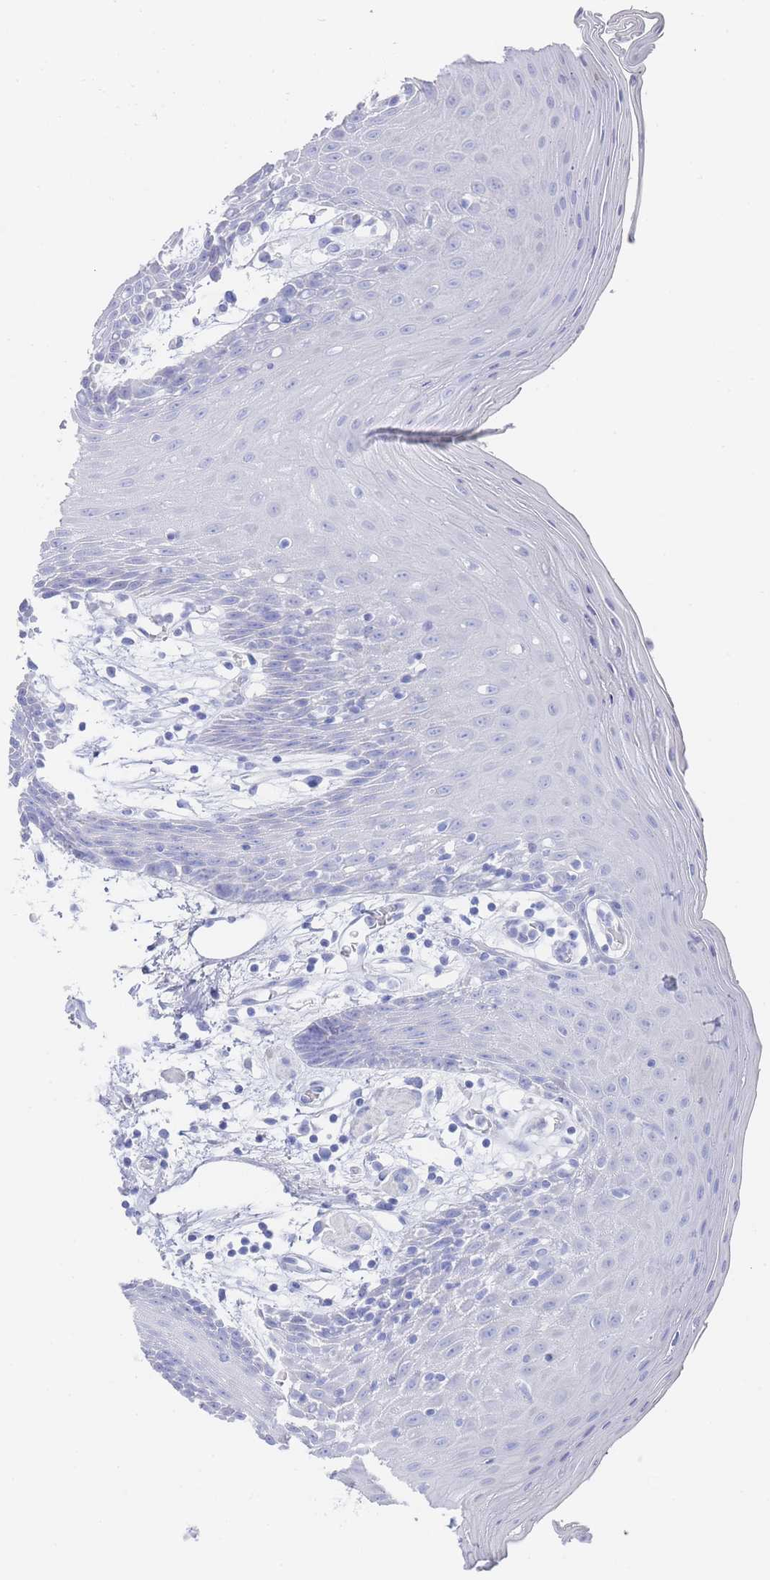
{"staining": {"intensity": "negative", "quantity": "none", "location": "none"}, "tissue": "oral mucosa", "cell_type": "Squamous epithelial cells", "image_type": "normal", "snomed": [{"axis": "morphology", "description": "Normal tissue, NOS"}, {"axis": "topography", "description": "Oral tissue"}, {"axis": "topography", "description": "Tounge, NOS"}], "caption": "Immunohistochemical staining of normal oral mucosa displays no significant staining in squamous epithelial cells.", "gene": "LRRC37A2", "patient": {"sex": "female", "age": 59}}